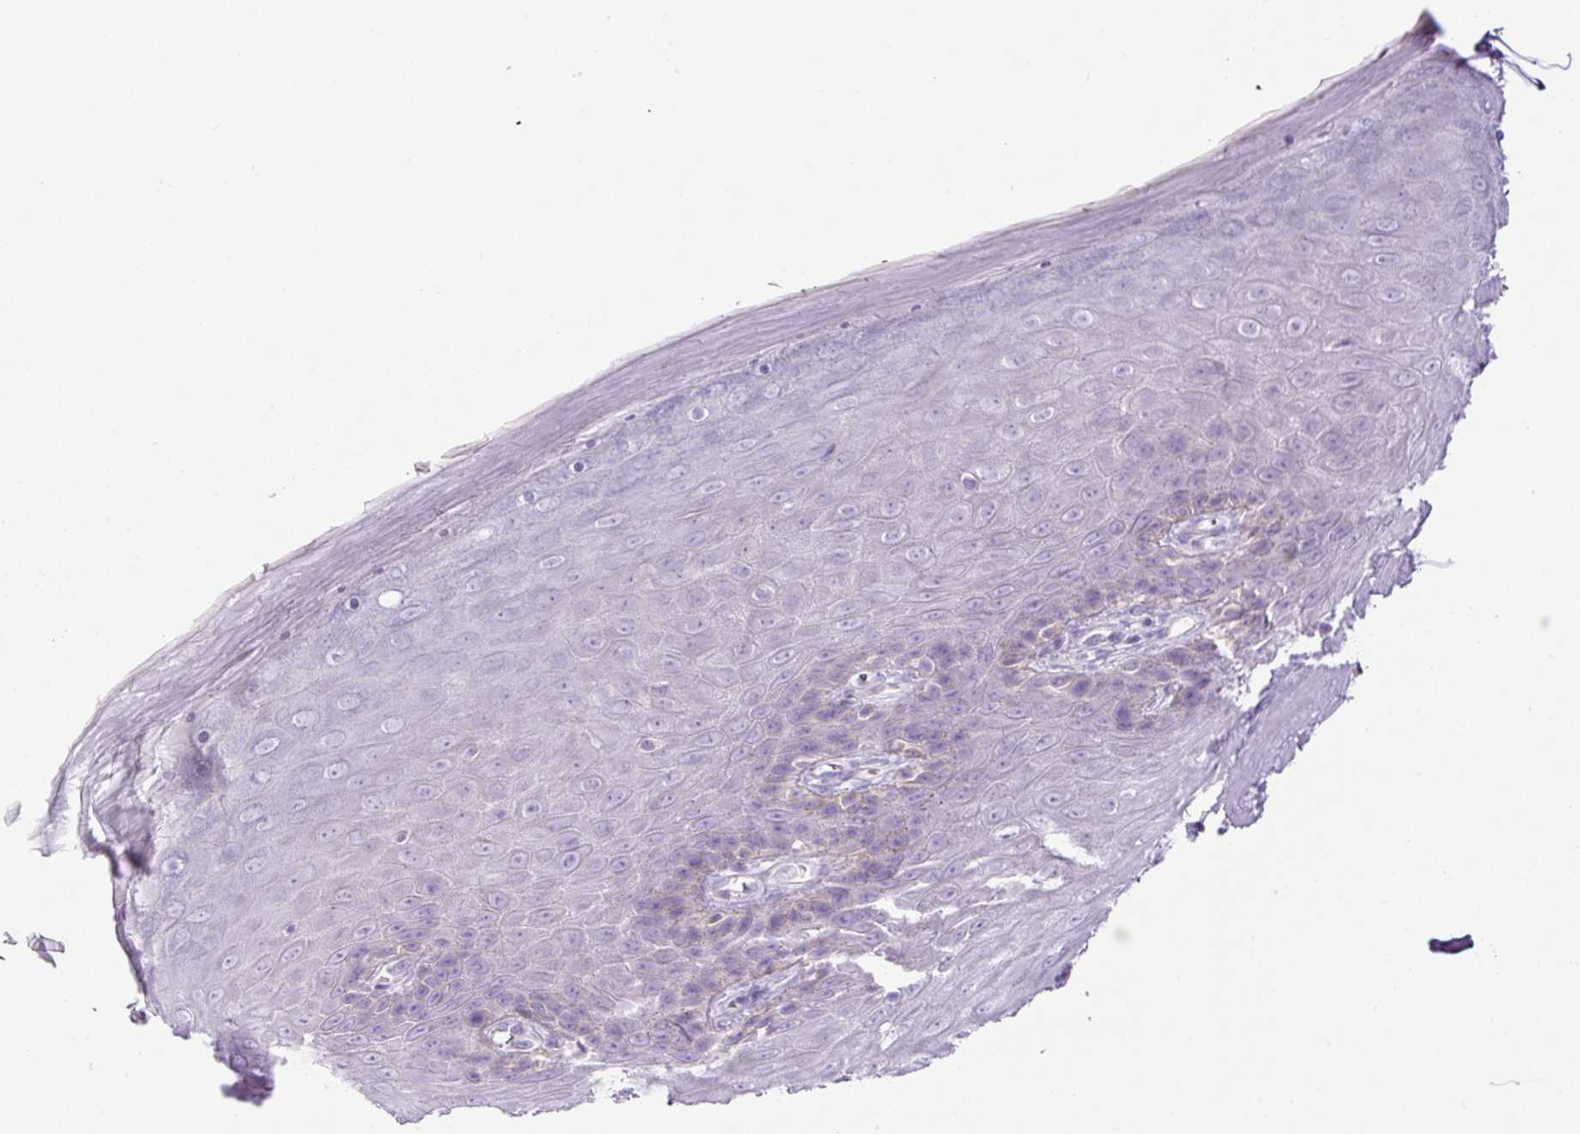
{"staining": {"intensity": "negative", "quantity": "none", "location": "none"}, "tissue": "skin", "cell_type": "Epidermal cells", "image_type": "normal", "snomed": [{"axis": "morphology", "description": "Normal tissue, NOS"}, {"axis": "topography", "description": "Anal"}, {"axis": "topography", "description": "Peripheral nerve tissue"}], "caption": "High power microscopy micrograph of an IHC histopathology image of normal skin, revealing no significant expression in epidermal cells.", "gene": "RSPO4", "patient": {"sex": "male", "age": 53}}